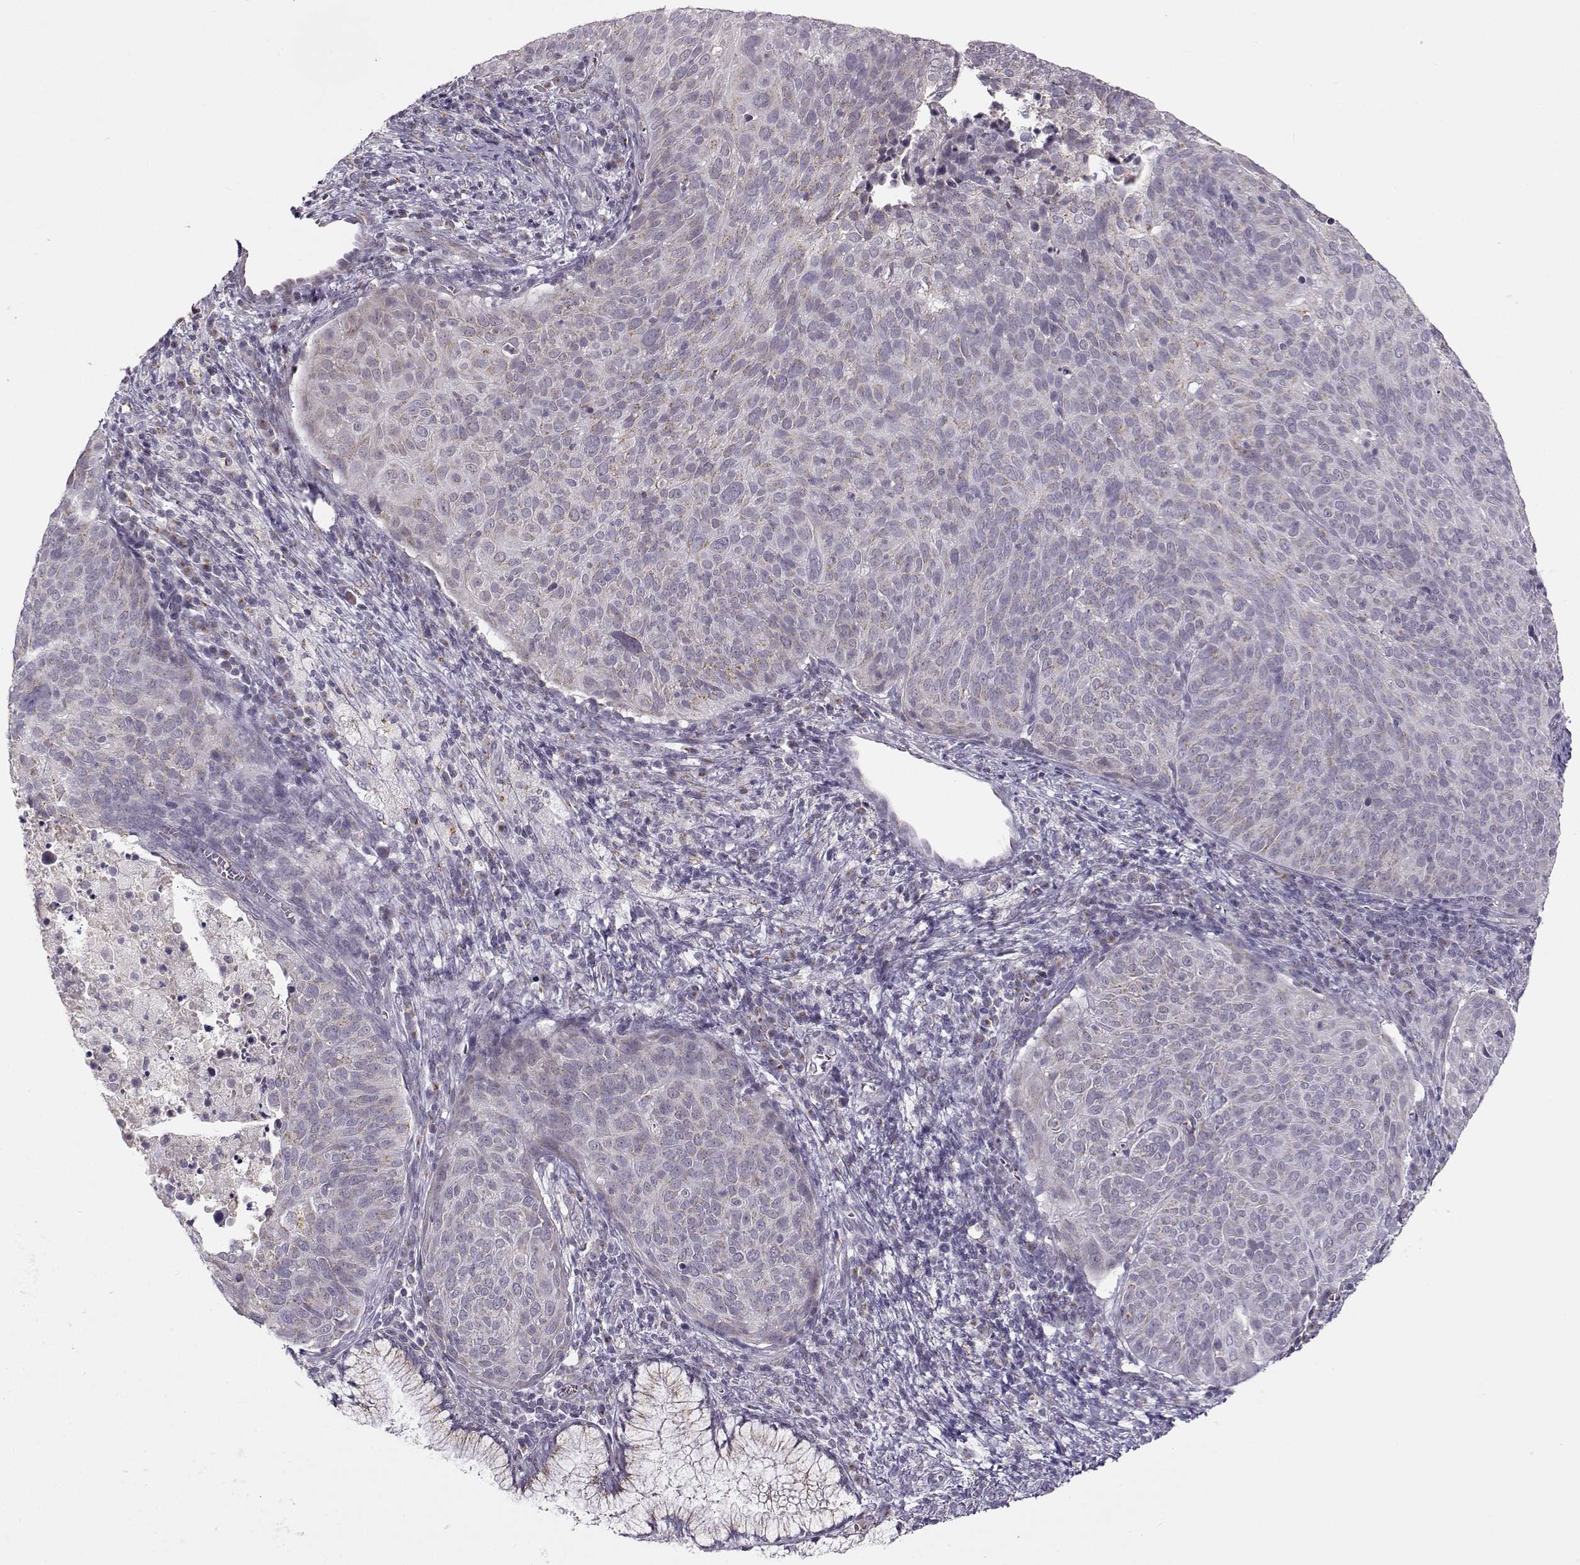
{"staining": {"intensity": "weak", "quantity": "25%-75%", "location": "cytoplasmic/membranous"}, "tissue": "cervical cancer", "cell_type": "Tumor cells", "image_type": "cancer", "snomed": [{"axis": "morphology", "description": "Squamous cell carcinoma, NOS"}, {"axis": "topography", "description": "Cervix"}], "caption": "Immunohistochemical staining of human cervical squamous cell carcinoma exhibits weak cytoplasmic/membranous protein expression in approximately 25%-75% of tumor cells.", "gene": "SLC4A5", "patient": {"sex": "female", "age": 39}}